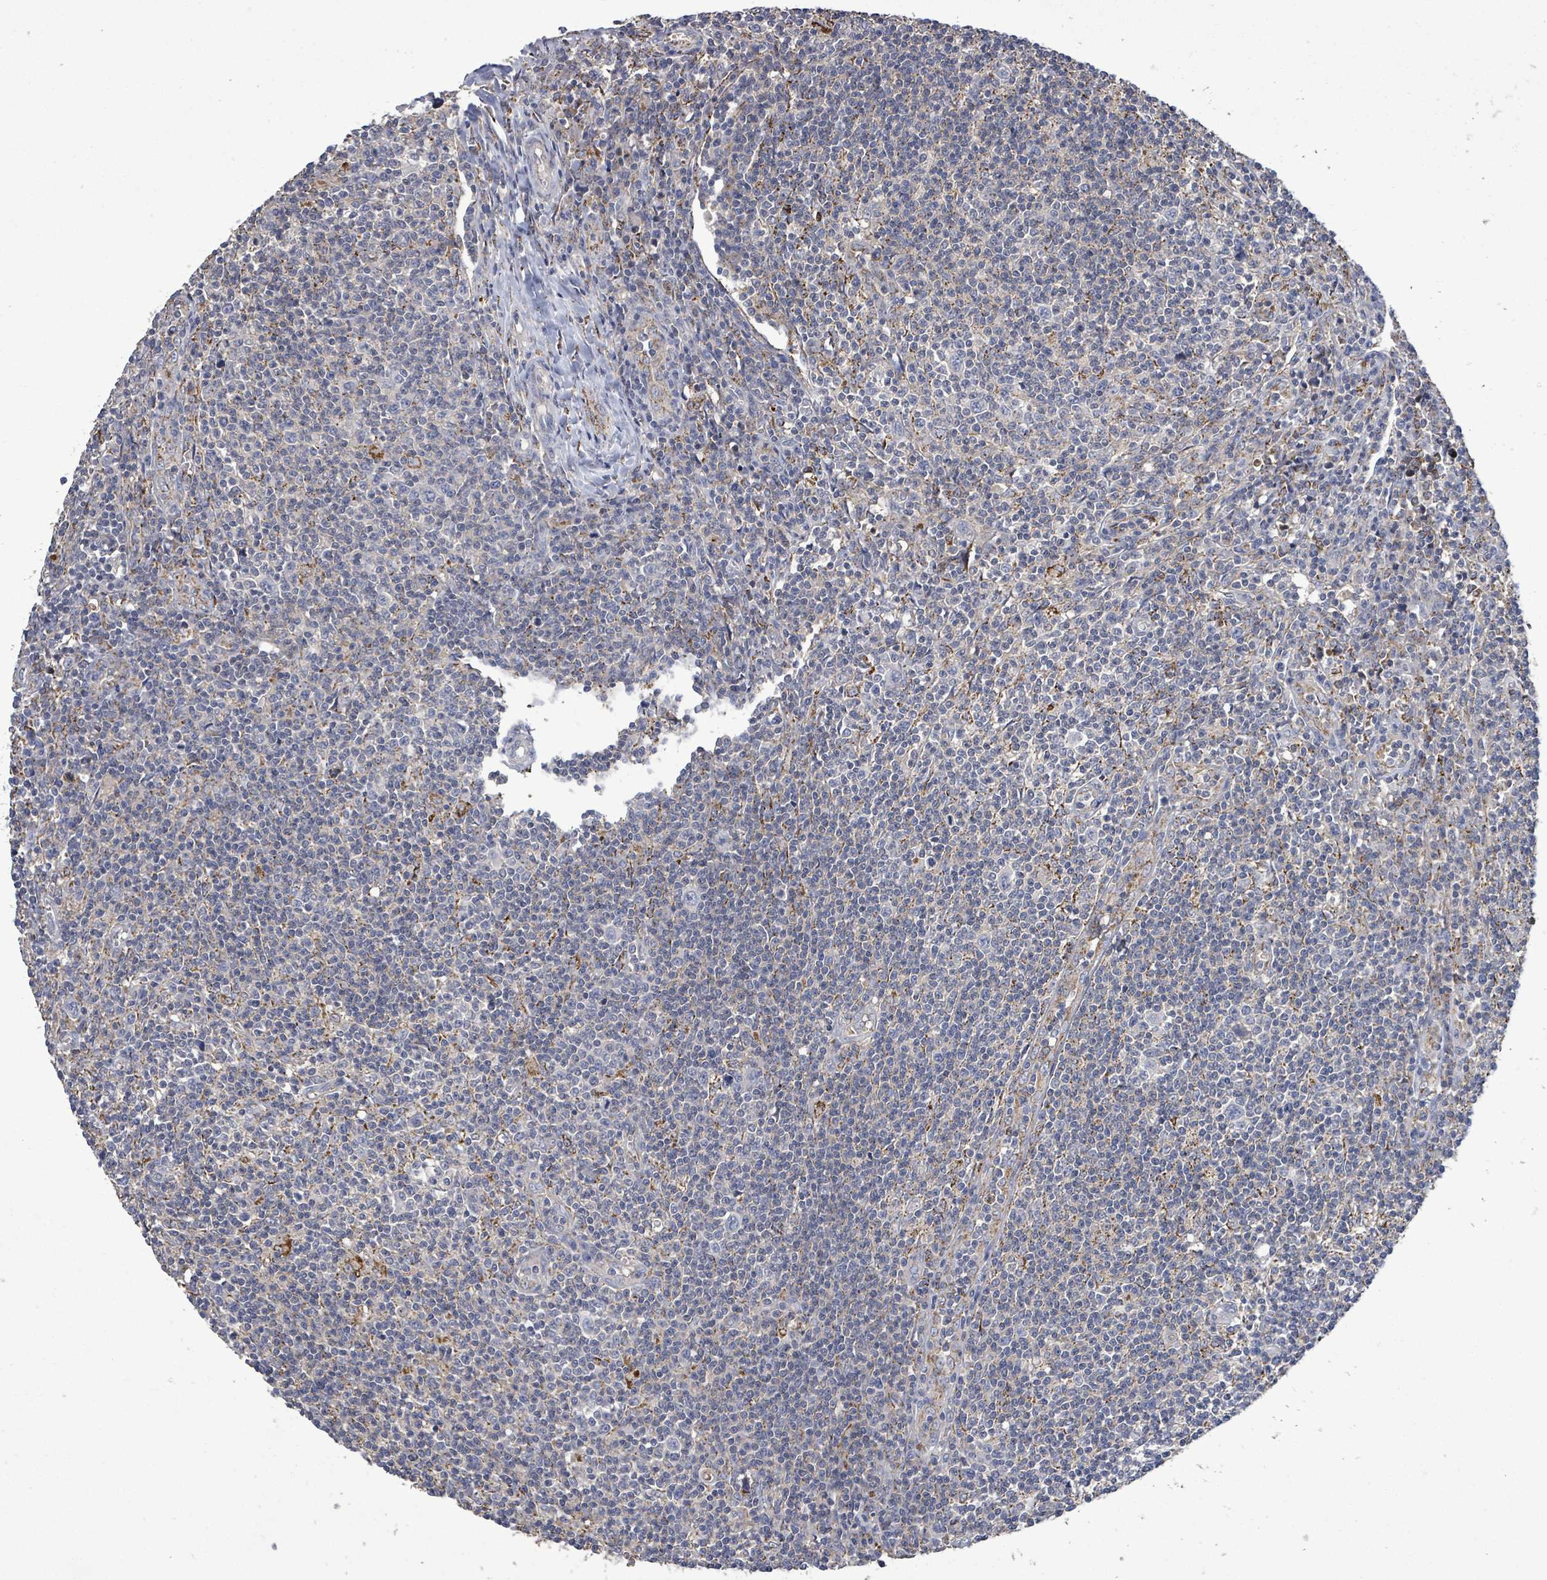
{"staining": {"intensity": "moderate", "quantity": "<25%", "location": "cytoplasmic/membranous"}, "tissue": "lymphoma", "cell_type": "Tumor cells", "image_type": "cancer", "snomed": [{"axis": "morphology", "description": "Hodgkin's disease, NOS"}, {"axis": "topography", "description": "Lymph node"}], "caption": "This is a histology image of immunohistochemistry (IHC) staining of Hodgkin's disease, which shows moderate positivity in the cytoplasmic/membranous of tumor cells.", "gene": "MTMR12", "patient": {"sex": "male", "age": 83}}